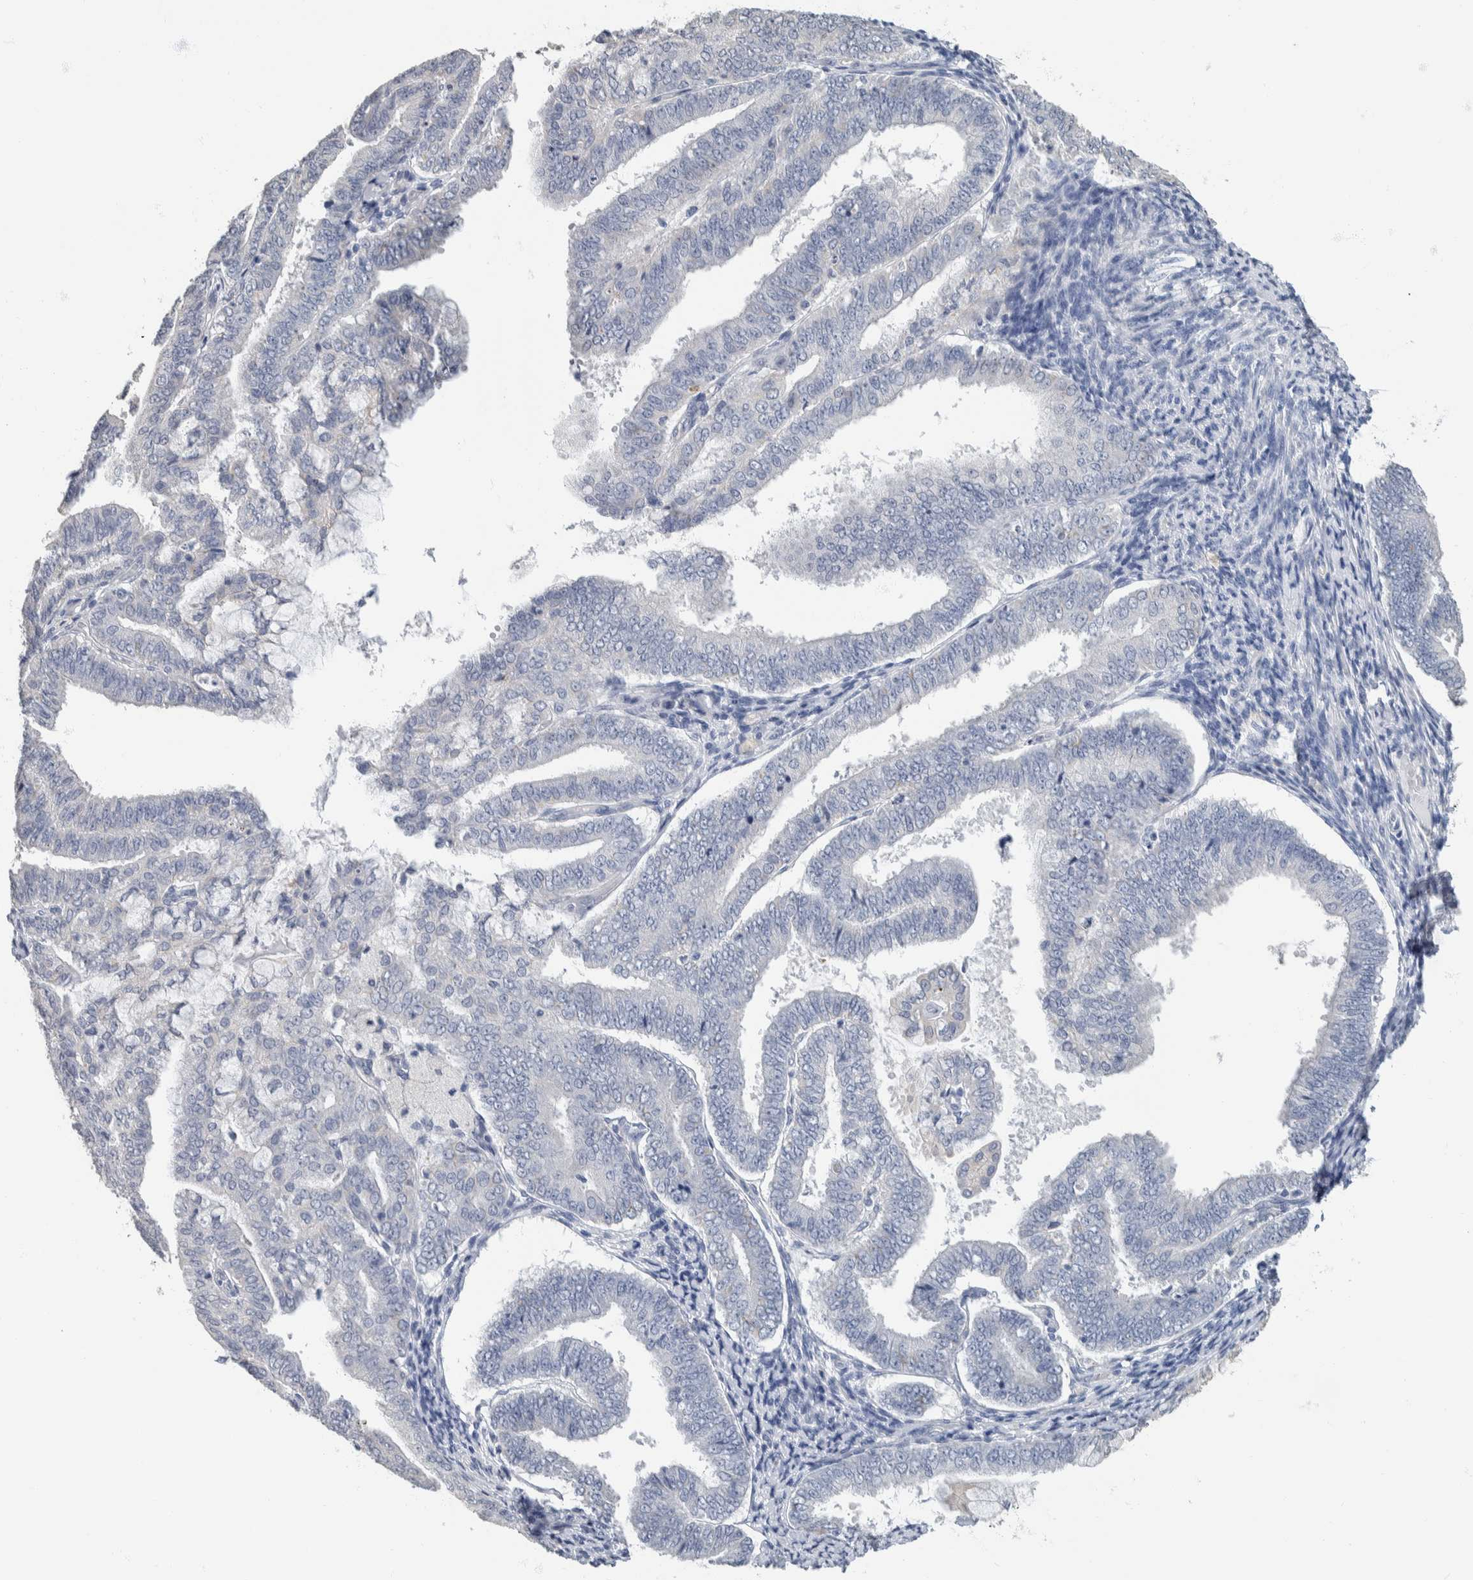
{"staining": {"intensity": "negative", "quantity": "none", "location": "none"}, "tissue": "endometrial cancer", "cell_type": "Tumor cells", "image_type": "cancer", "snomed": [{"axis": "morphology", "description": "Adenocarcinoma, NOS"}, {"axis": "topography", "description": "Endometrium"}], "caption": "The micrograph demonstrates no significant staining in tumor cells of adenocarcinoma (endometrial). Nuclei are stained in blue.", "gene": "NEFM", "patient": {"sex": "female", "age": 63}}